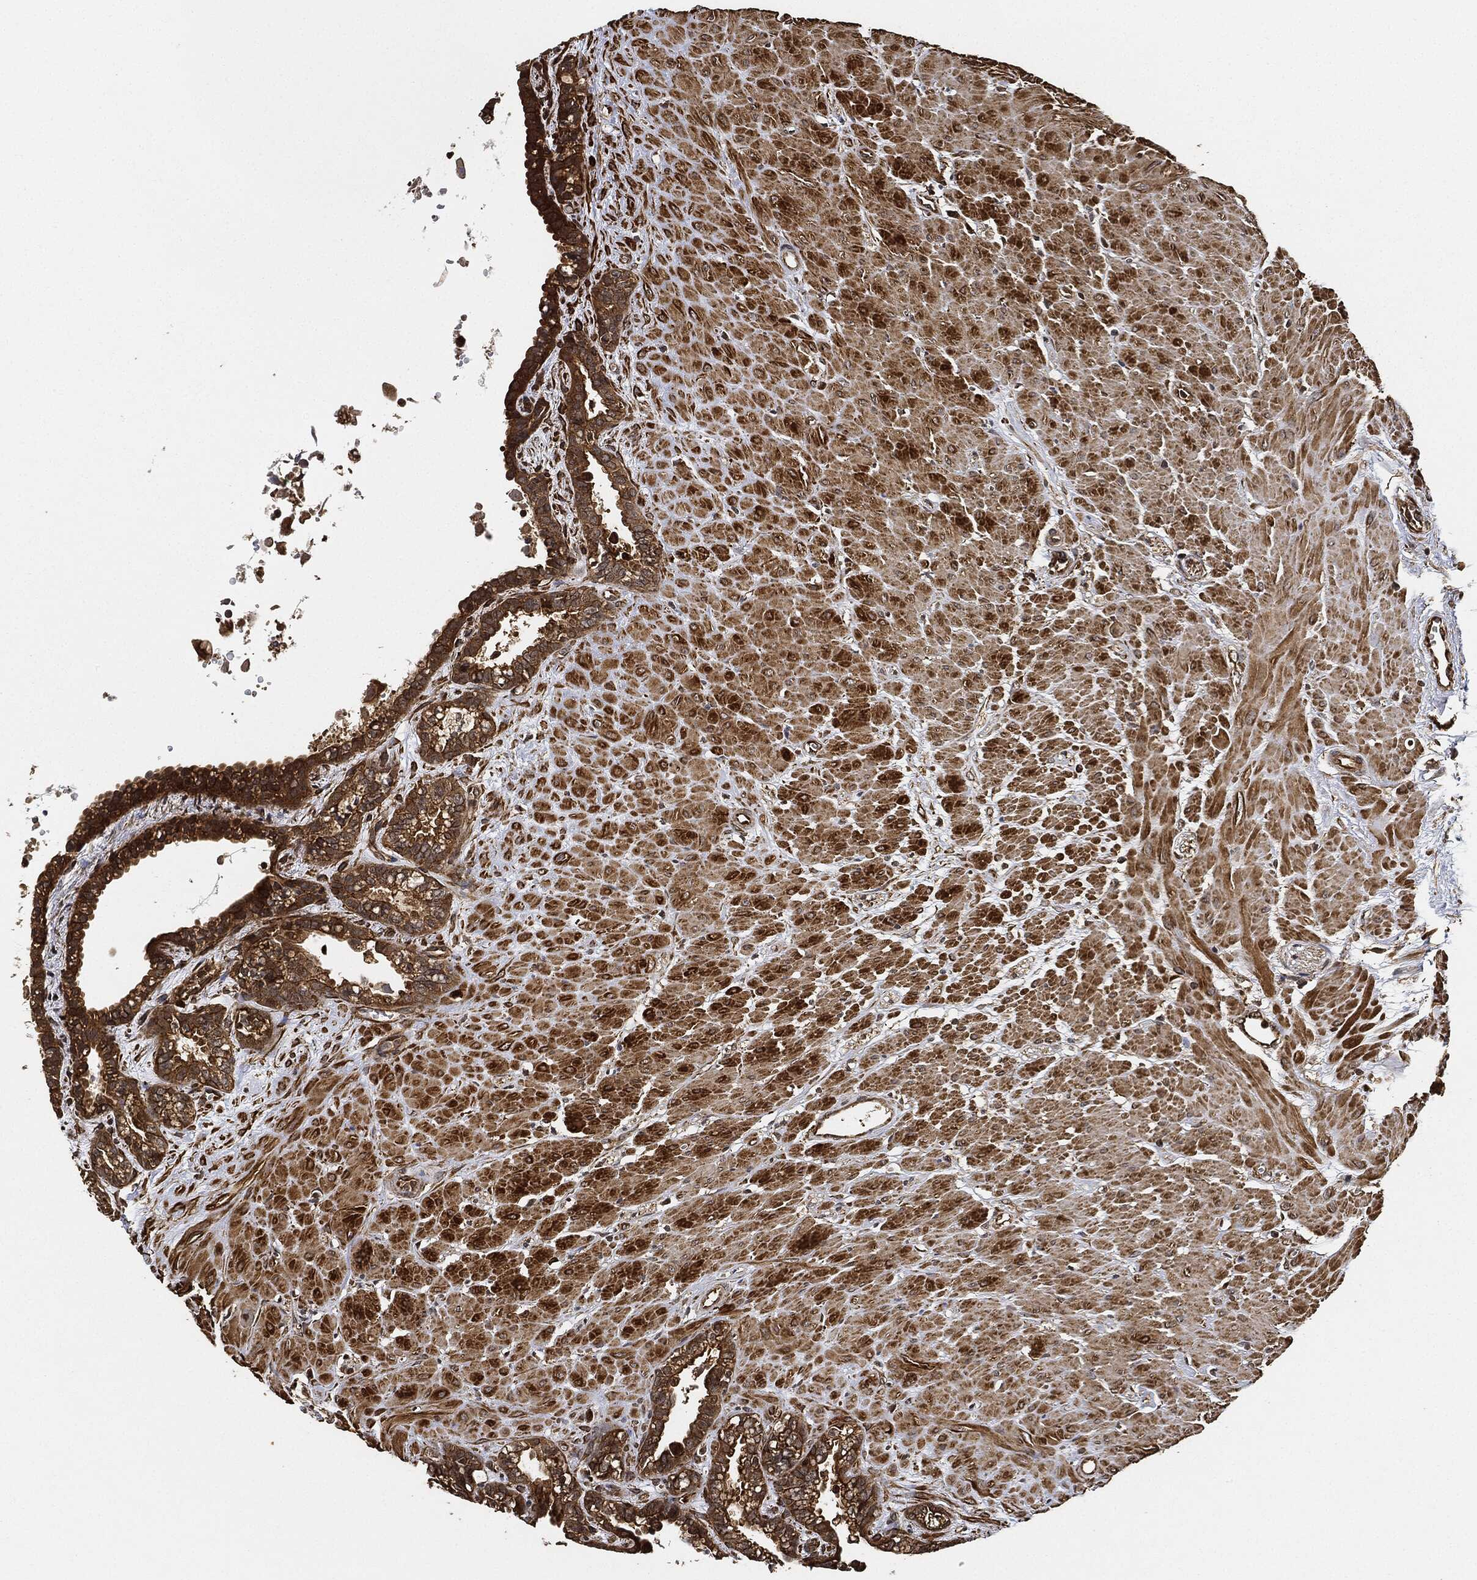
{"staining": {"intensity": "moderate", "quantity": ">75%", "location": "cytoplasmic/membranous"}, "tissue": "seminal vesicle", "cell_type": "Glandular cells", "image_type": "normal", "snomed": [{"axis": "morphology", "description": "Normal tissue, NOS"}, {"axis": "morphology", "description": "Urothelial carcinoma, NOS"}, {"axis": "topography", "description": "Urinary bladder"}, {"axis": "topography", "description": "Seminal veicle"}], "caption": "This photomicrograph demonstrates IHC staining of benign seminal vesicle, with medium moderate cytoplasmic/membranous staining in about >75% of glandular cells.", "gene": "CEP290", "patient": {"sex": "male", "age": 76}}